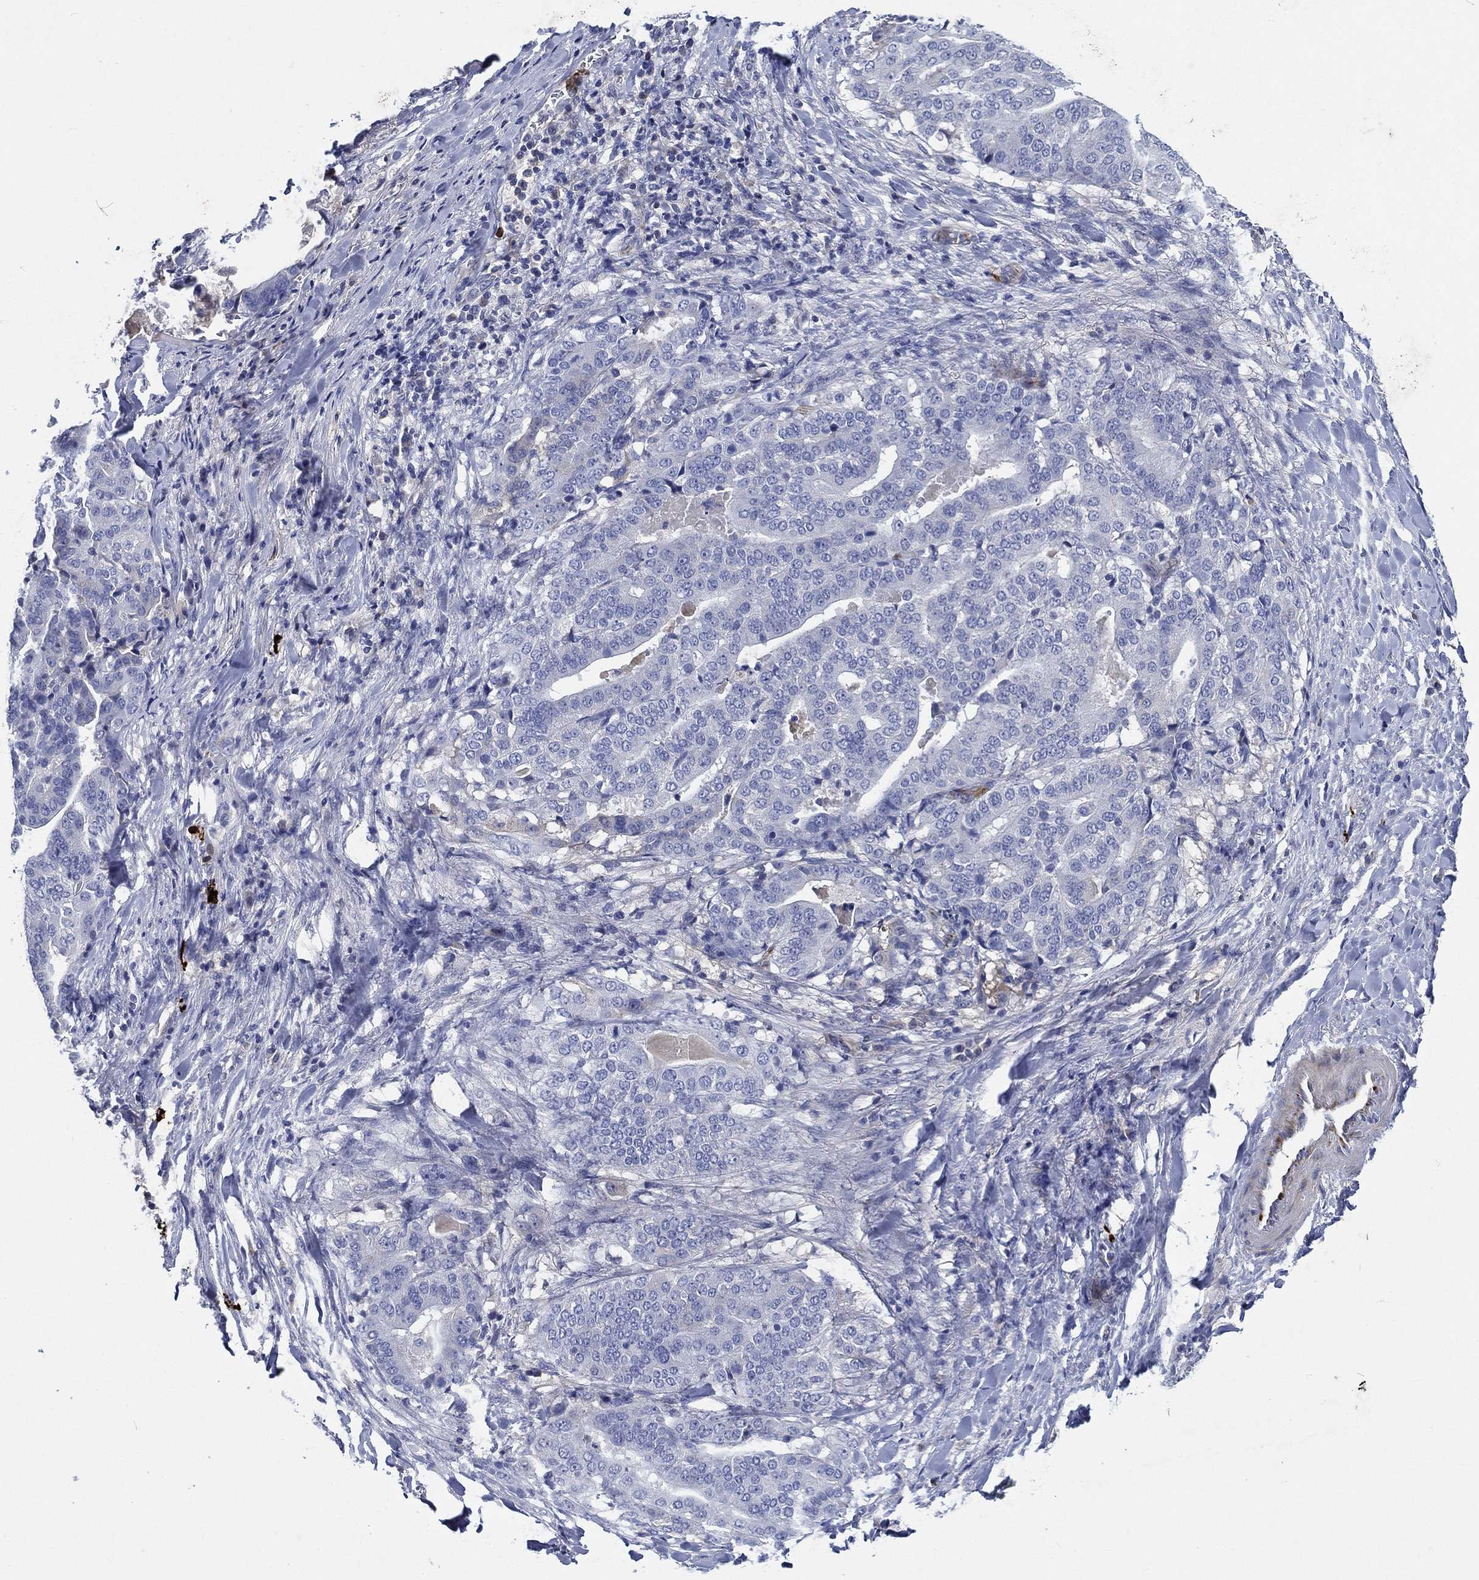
{"staining": {"intensity": "negative", "quantity": "none", "location": "none"}, "tissue": "stomach cancer", "cell_type": "Tumor cells", "image_type": "cancer", "snomed": [{"axis": "morphology", "description": "Adenocarcinoma, NOS"}, {"axis": "topography", "description": "Stomach"}], "caption": "The histopathology image exhibits no significant positivity in tumor cells of stomach adenocarcinoma.", "gene": "TMPRSS11D", "patient": {"sex": "male", "age": 48}}